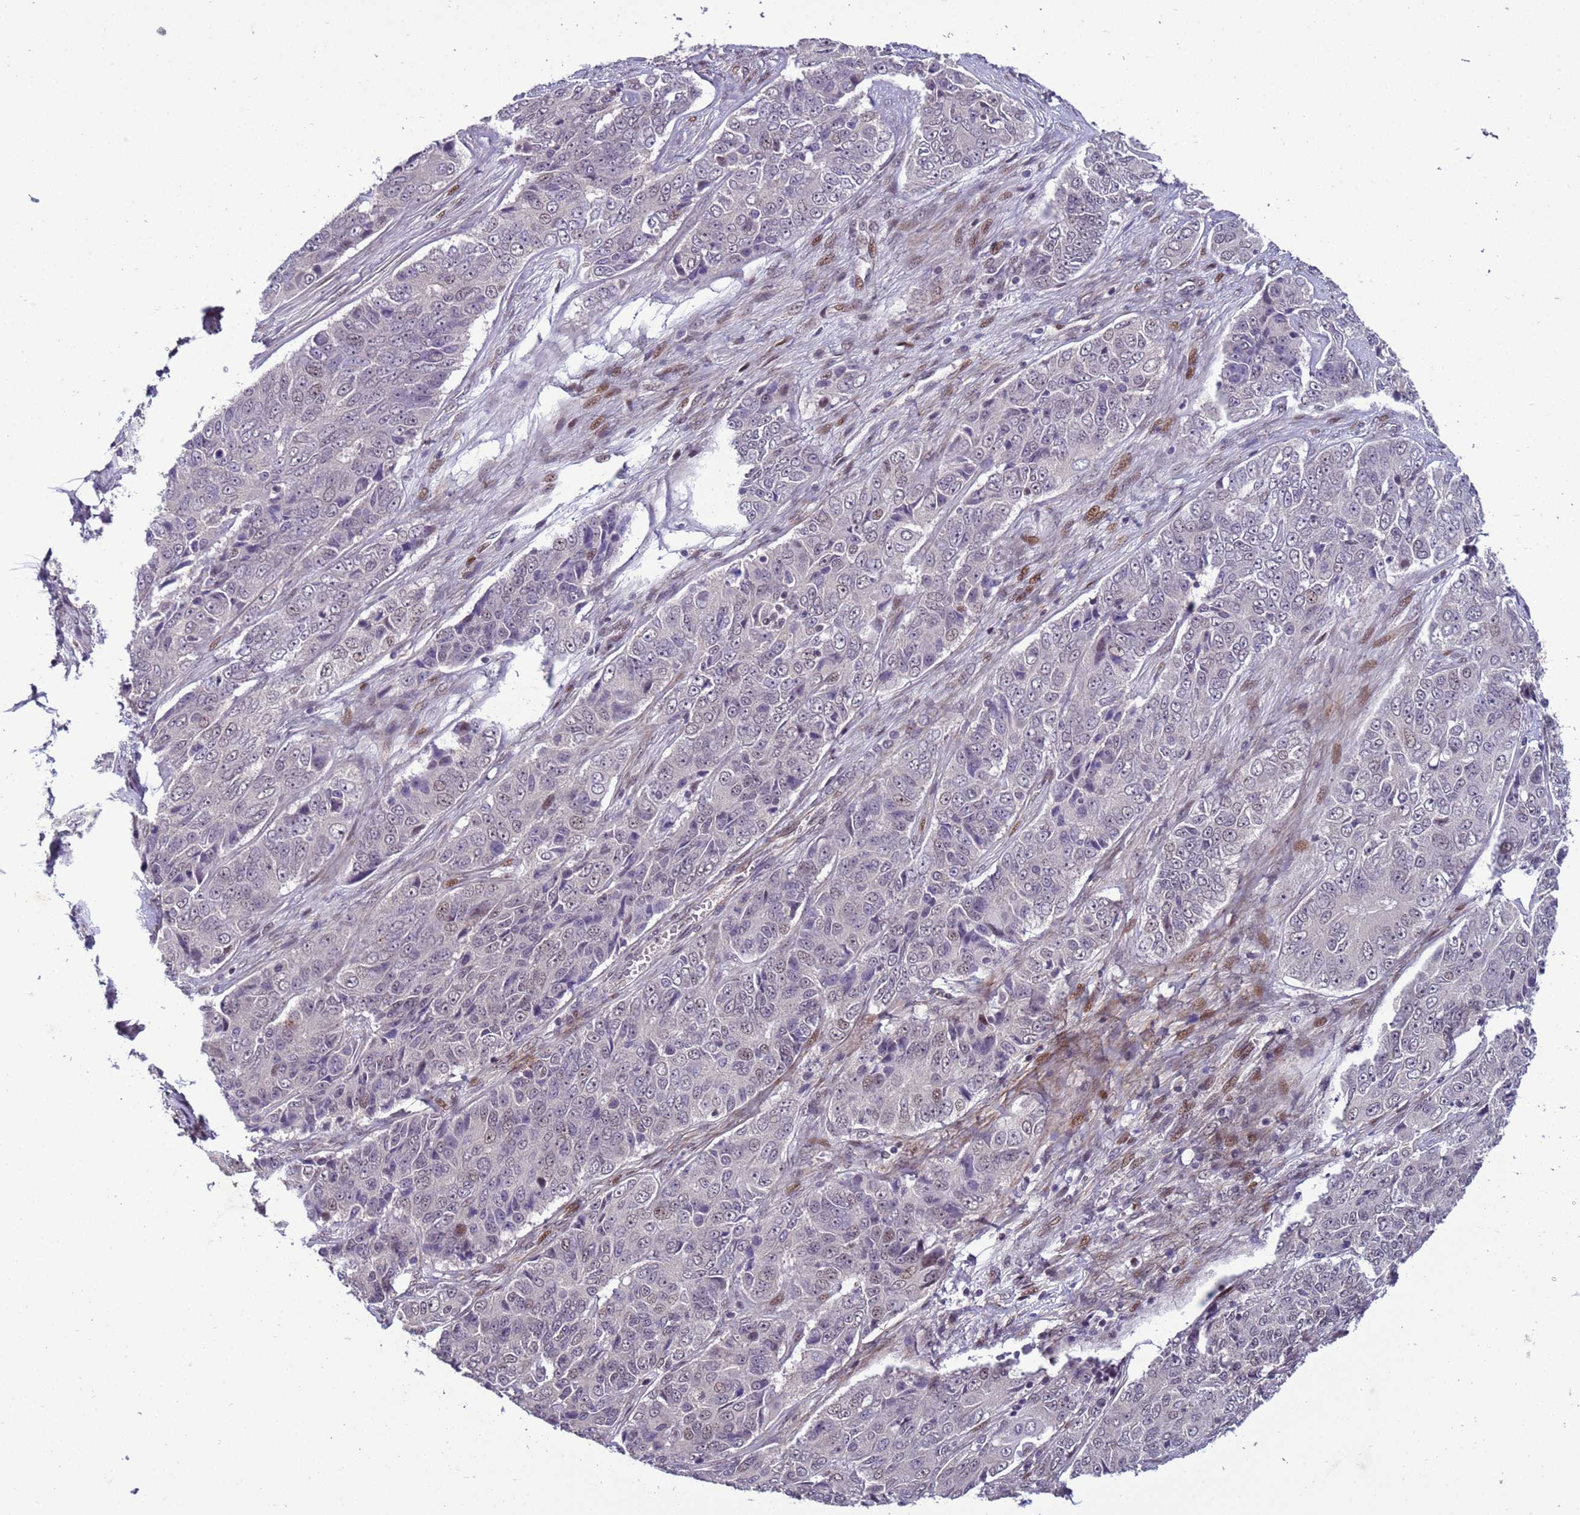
{"staining": {"intensity": "negative", "quantity": "none", "location": "none"}, "tissue": "ovarian cancer", "cell_type": "Tumor cells", "image_type": "cancer", "snomed": [{"axis": "morphology", "description": "Carcinoma, endometroid"}, {"axis": "topography", "description": "Ovary"}], "caption": "Immunohistochemistry histopathology image of neoplastic tissue: human ovarian endometroid carcinoma stained with DAB (3,3'-diaminobenzidine) demonstrates no significant protein positivity in tumor cells. (IHC, brightfield microscopy, high magnification).", "gene": "SHC3", "patient": {"sex": "female", "age": 51}}